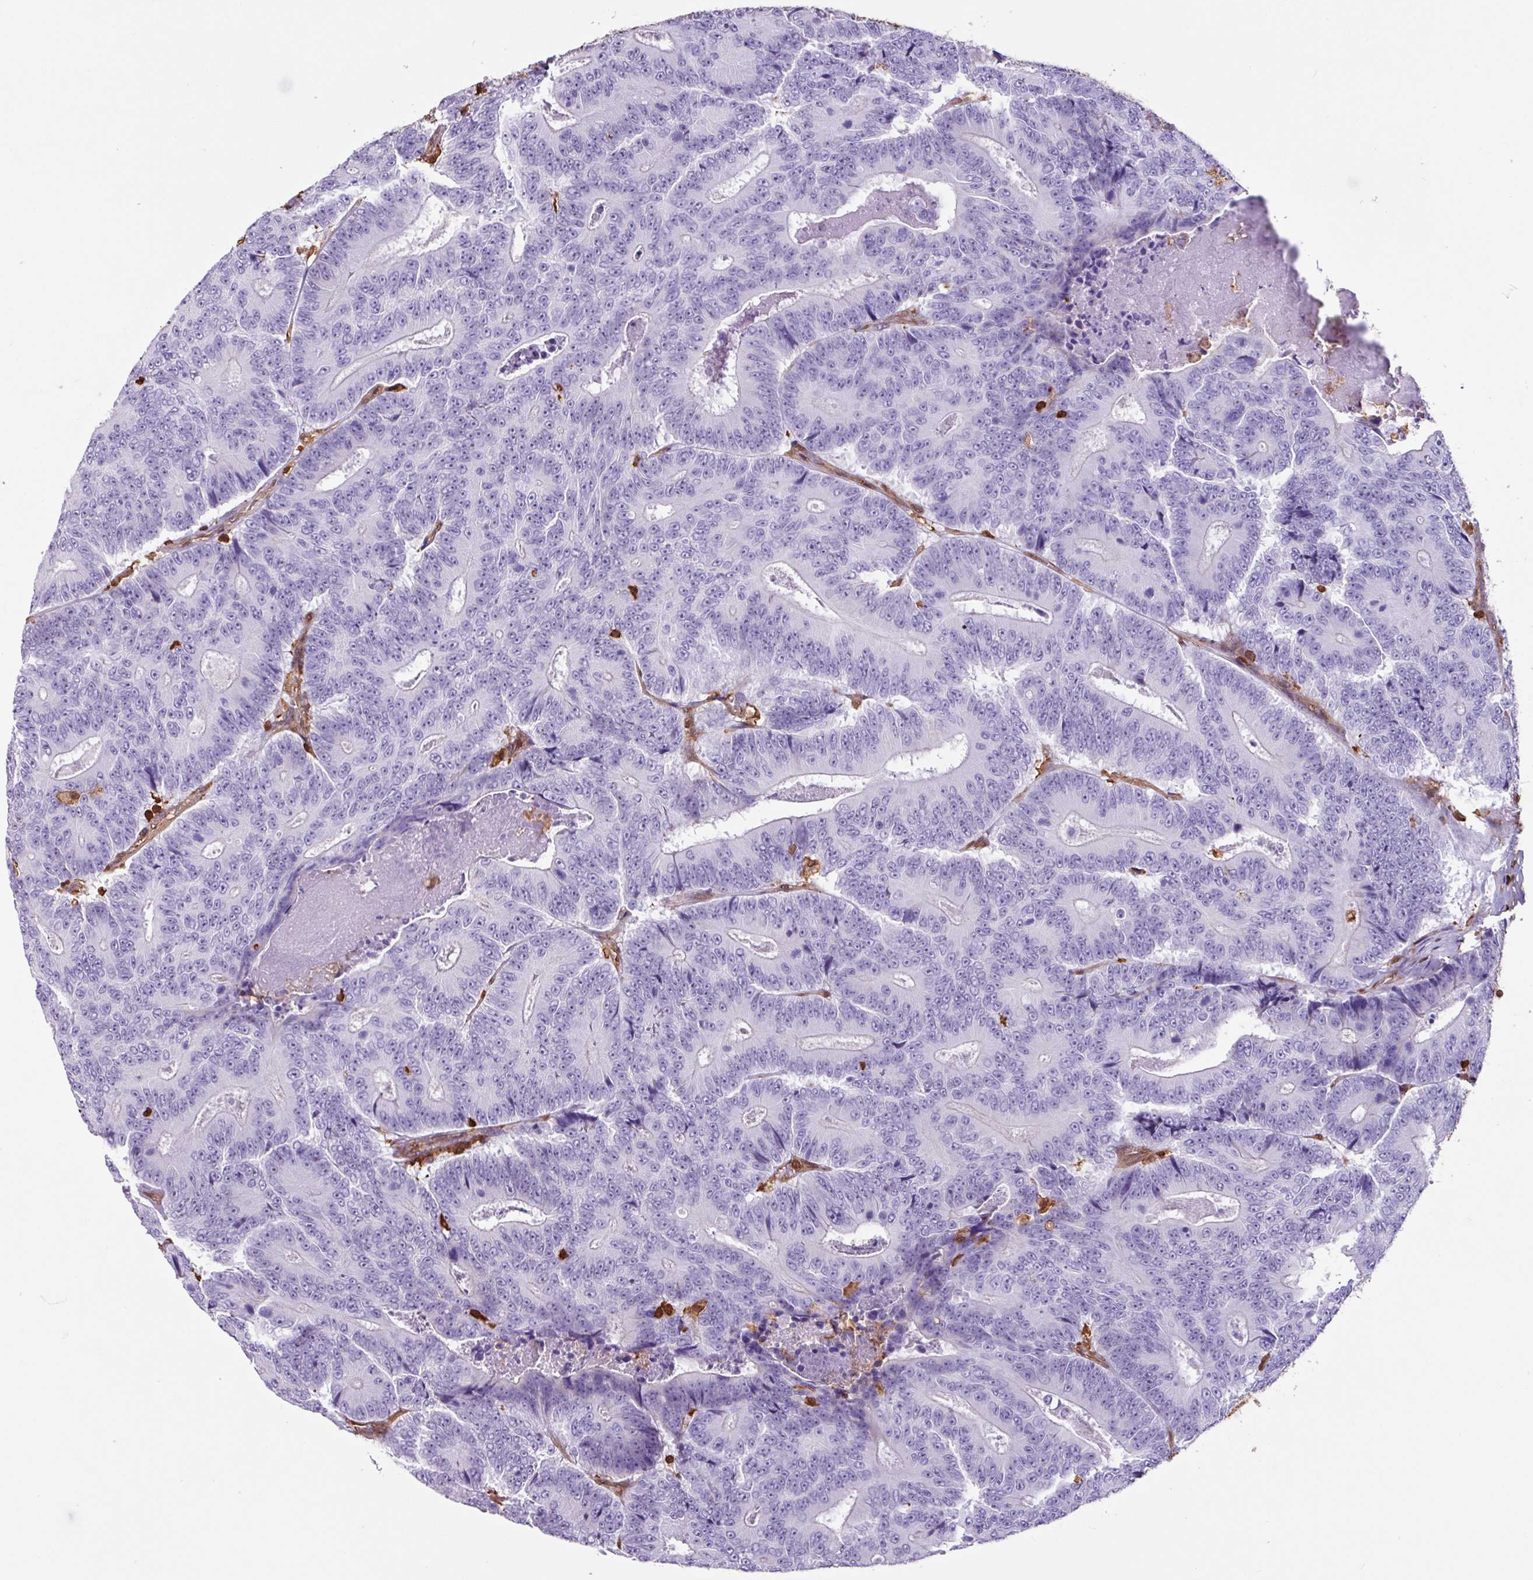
{"staining": {"intensity": "negative", "quantity": "none", "location": "none"}, "tissue": "colorectal cancer", "cell_type": "Tumor cells", "image_type": "cancer", "snomed": [{"axis": "morphology", "description": "Adenocarcinoma, NOS"}, {"axis": "topography", "description": "Colon"}], "caption": "Colorectal cancer (adenocarcinoma) stained for a protein using immunohistochemistry exhibits no expression tumor cells.", "gene": "ARHGDIB", "patient": {"sex": "male", "age": 83}}